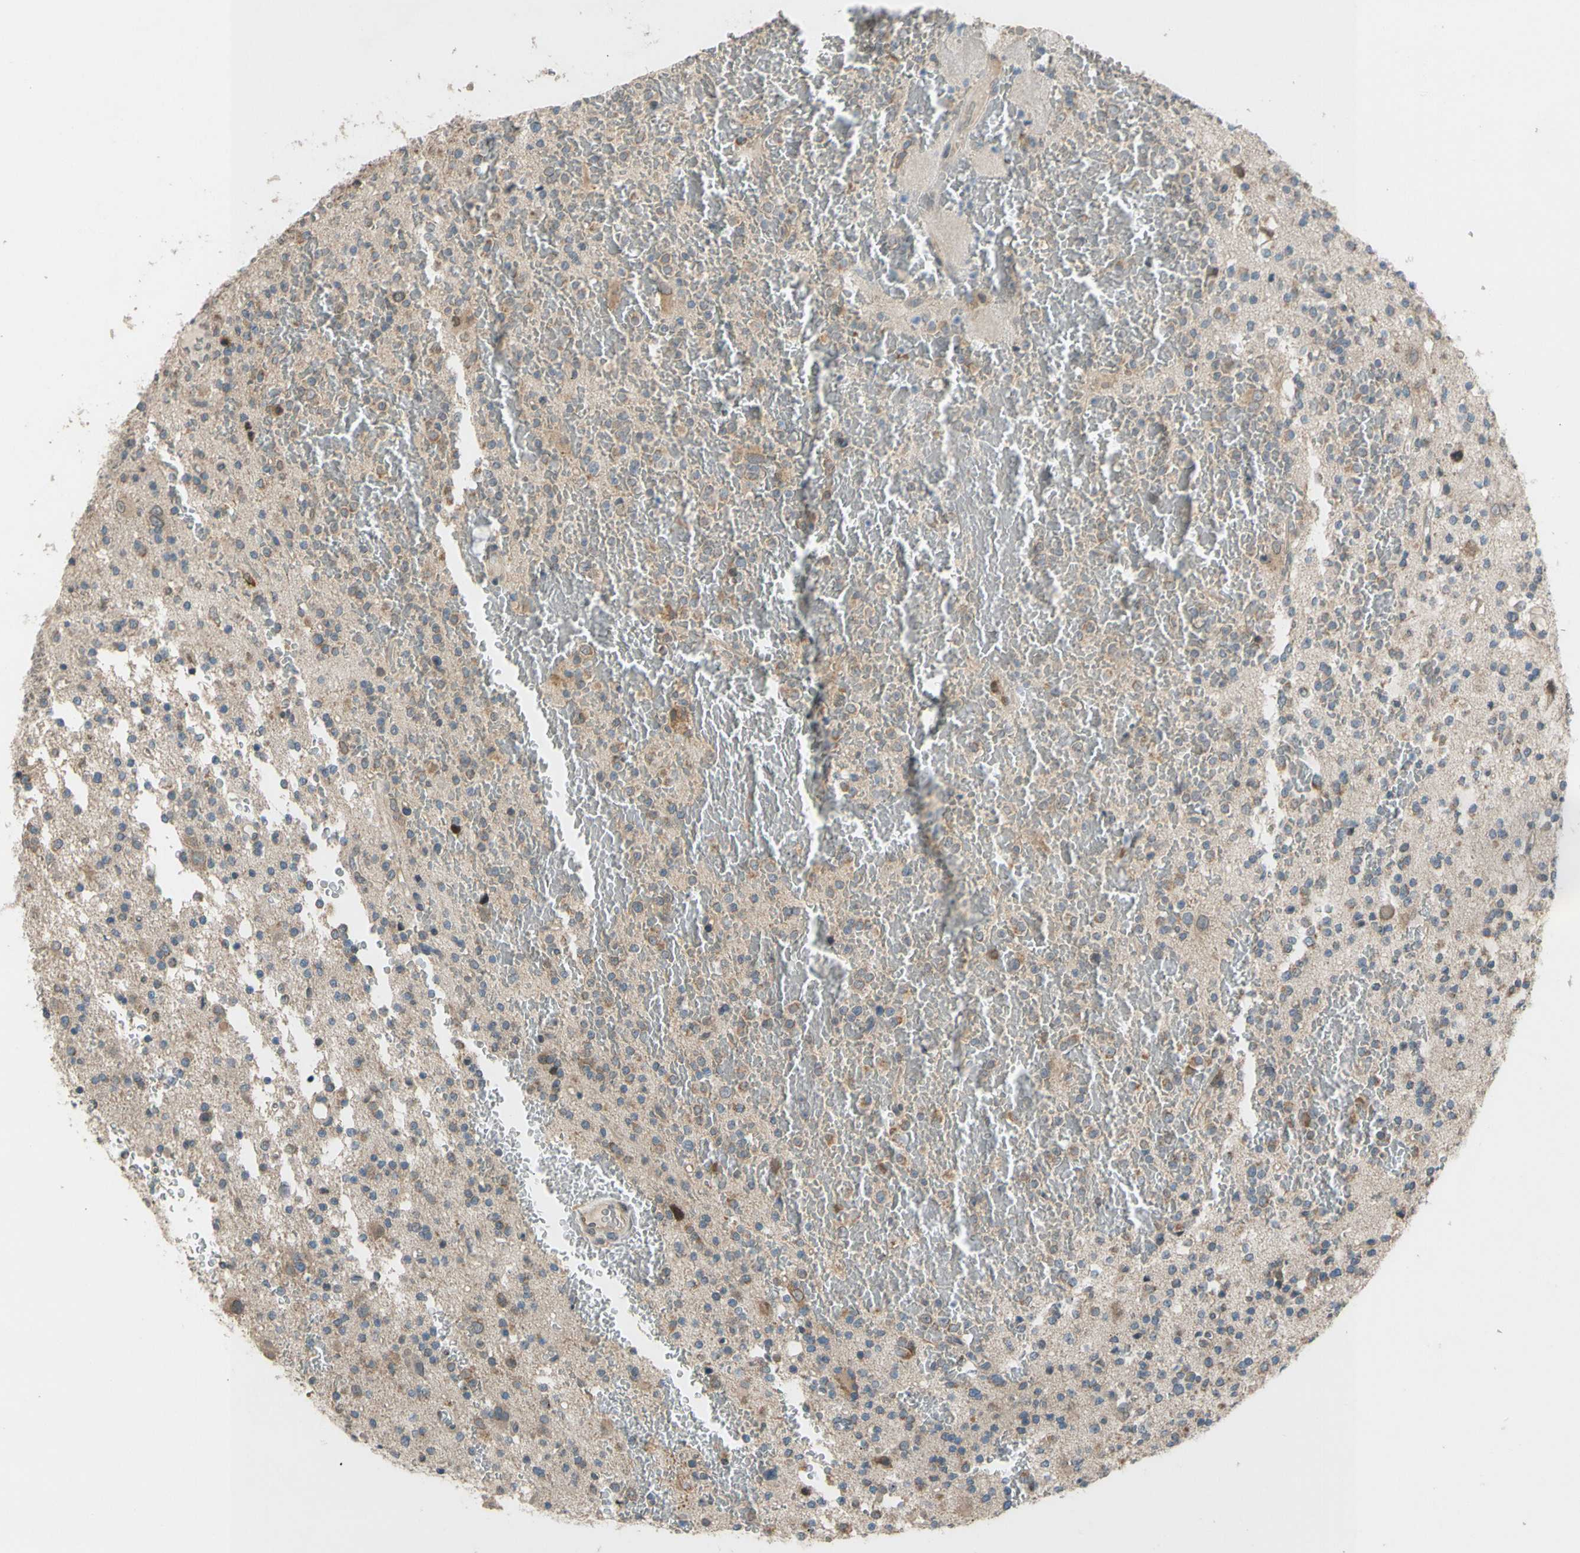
{"staining": {"intensity": "weak", "quantity": "25%-75%", "location": "cytoplasmic/membranous"}, "tissue": "glioma", "cell_type": "Tumor cells", "image_type": "cancer", "snomed": [{"axis": "morphology", "description": "Glioma, malignant, High grade"}, {"axis": "topography", "description": "Brain"}], "caption": "The immunohistochemical stain shows weak cytoplasmic/membranous staining in tumor cells of malignant glioma (high-grade) tissue.", "gene": "ZNF184", "patient": {"sex": "male", "age": 47}}